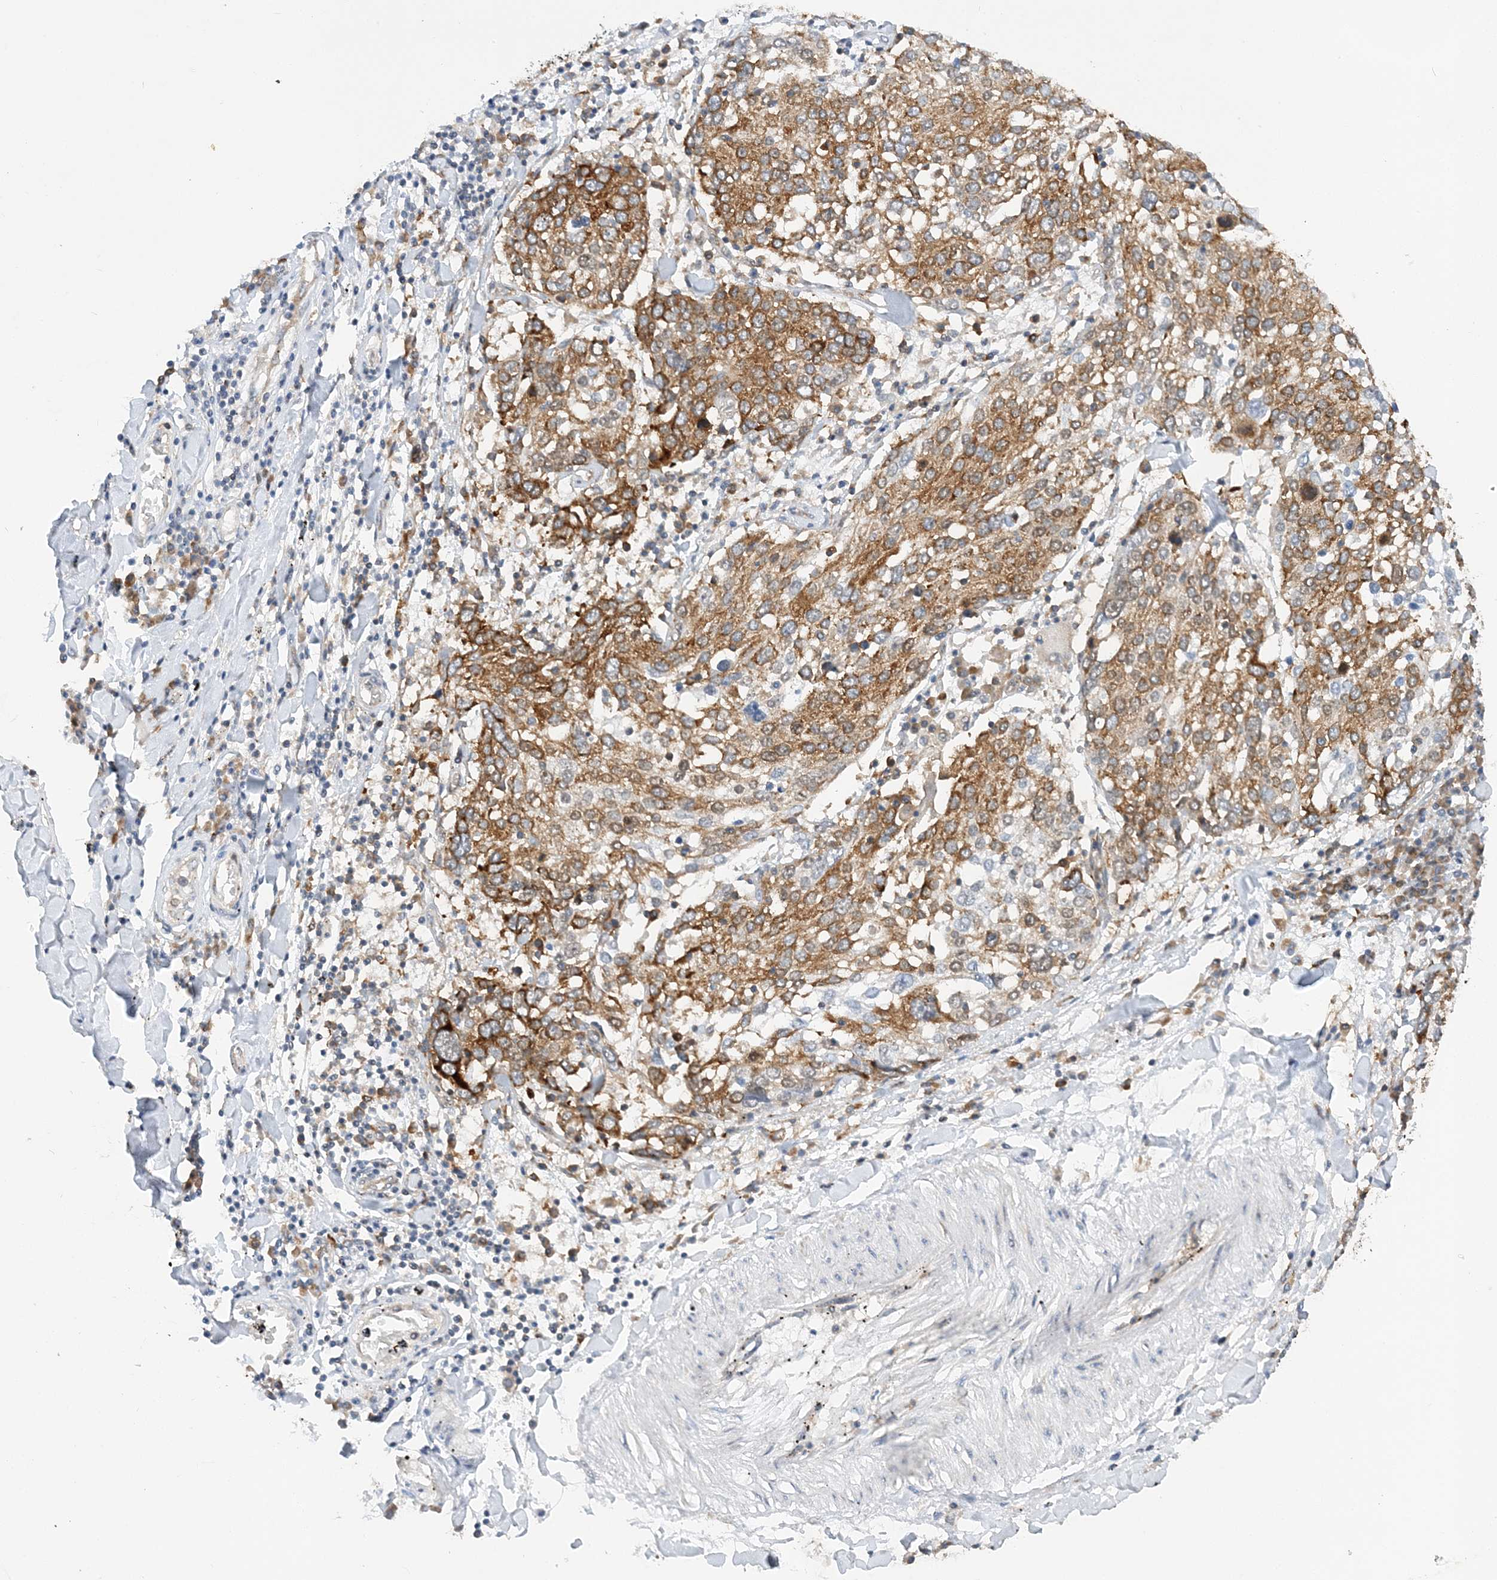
{"staining": {"intensity": "moderate", "quantity": ">75%", "location": "cytoplasmic/membranous"}, "tissue": "lung cancer", "cell_type": "Tumor cells", "image_type": "cancer", "snomed": [{"axis": "morphology", "description": "Squamous cell carcinoma, NOS"}, {"axis": "topography", "description": "Lung"}], "caption": "A high-resolution image shows immunohistochemistry staining of lung cancer (squamous cell carcinoma), which reveals moderate cytoplasmic/membranous expression in approximately >75% of tumor cells.", "gene": "LARP4B", "patient": {"sex": "male", "age": 65}}